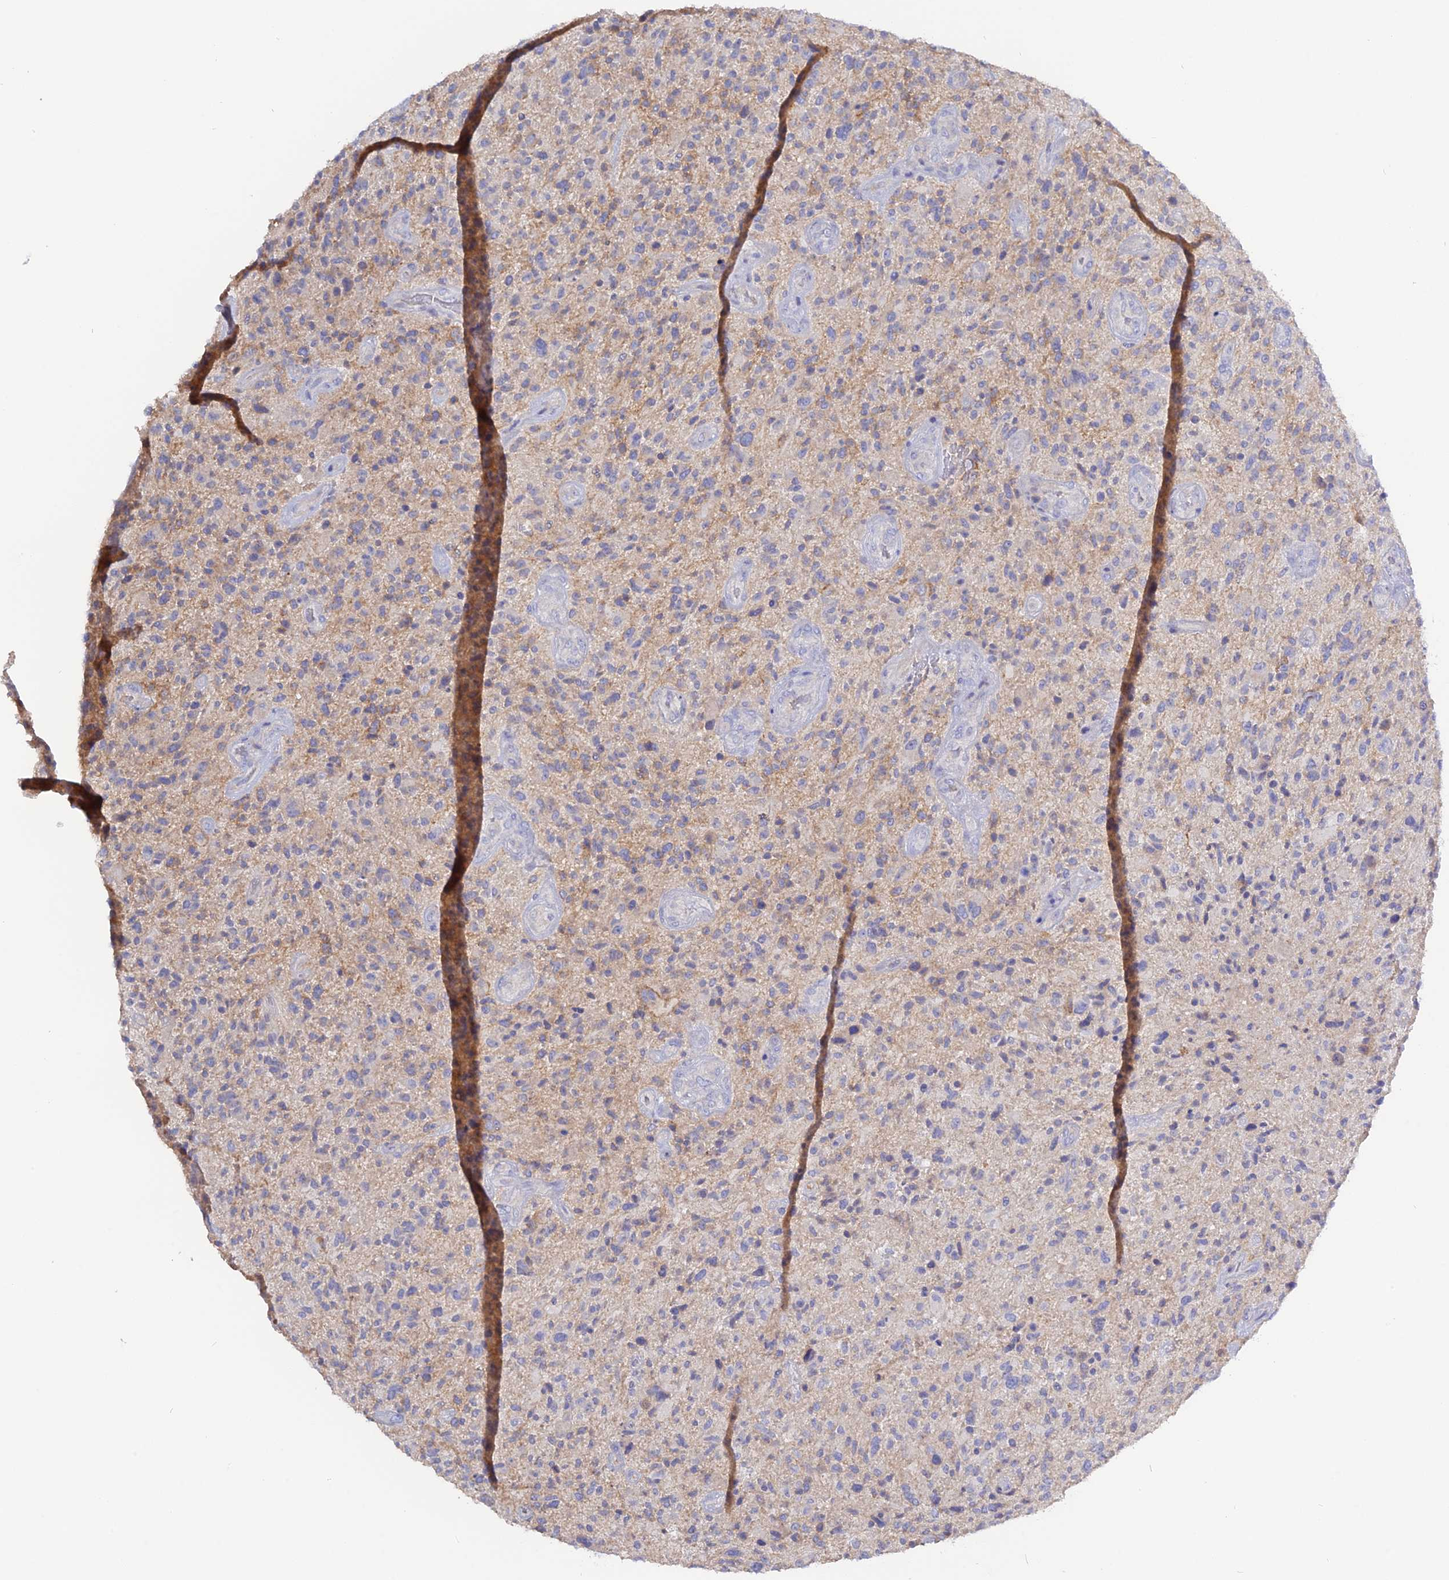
{"staining": {"intensity": "weak", "quantity": "25%-75%", "location": "cytoplasmic/membranous"}, "tissue": "glioma", "cell_type": "Tumor cells", "image_type": "cancer", "snomed": [{"axis": "morphology", "description": "Glioma, malignant, High grade"}, {"axis": "topography", "description": "Brain"}], "caption": "IHC (DAB) staining of human malignant glioma (high-grade) displays weak cytoplasmic/membranous protein expression in approximately 25%-75% of tumor cells.", "gene": "ADGRA1", "patient": {"sex": "male", "age": 47}}